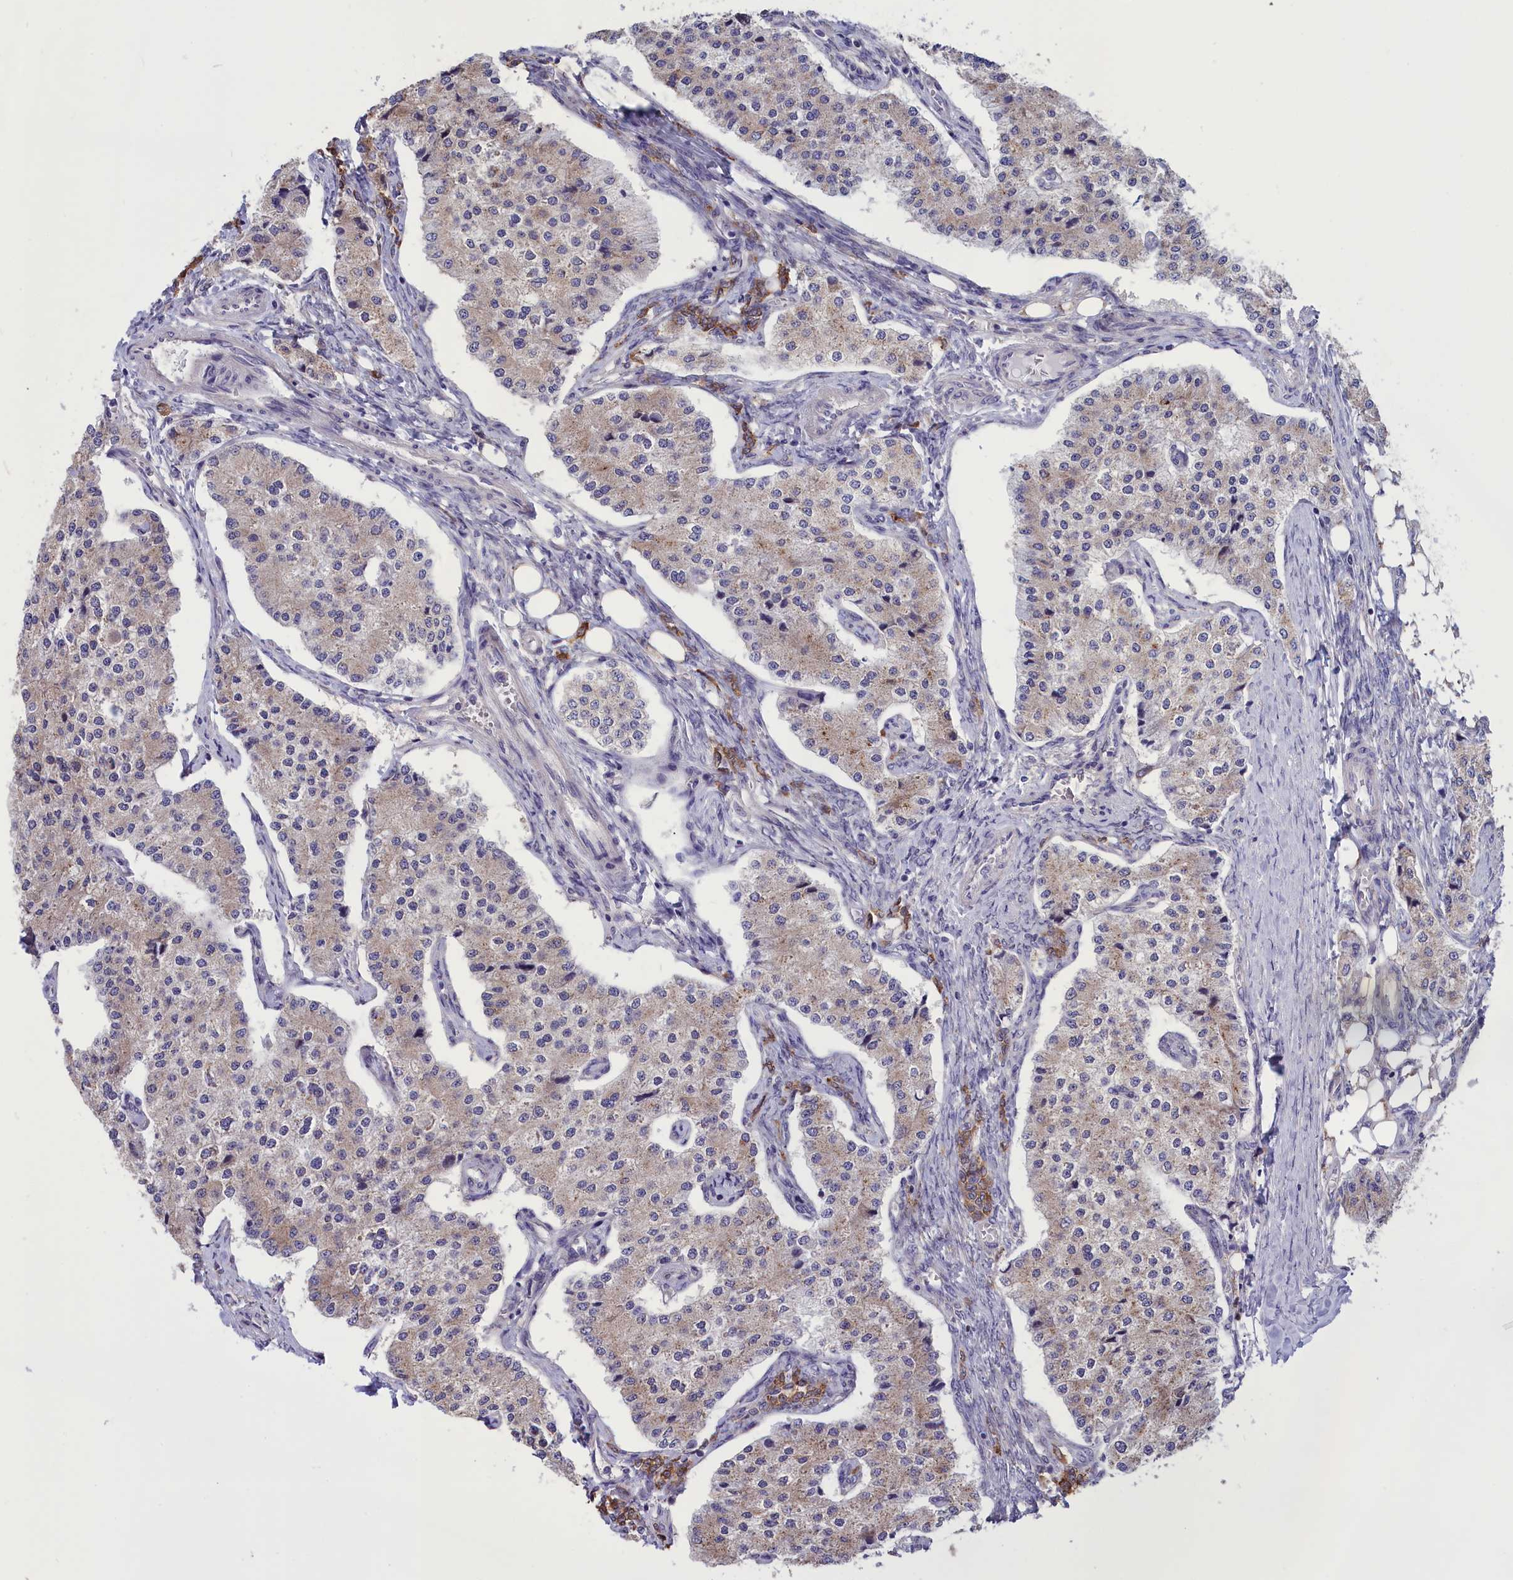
{"staining": {"intensity": "weak", "quantity": "25%-75%", "location": "cytoplasmic/membranous"}, "tissue": "carcinoid", "cell_type": "Tumor cells", "image_type": "cancer", "snomed": [{"axis": "morphology", "description": "Carcinoid, malignant, NOS"}, {"axis": "topography", "description": "Colon"}], "caption": "A brown stain shows weak cytoplasmic/membranous staining of a protein in human malignant carcinoid tumor cells.", "gene": "CYP2U1", "patient": {"sex": "female", "age": 52}}